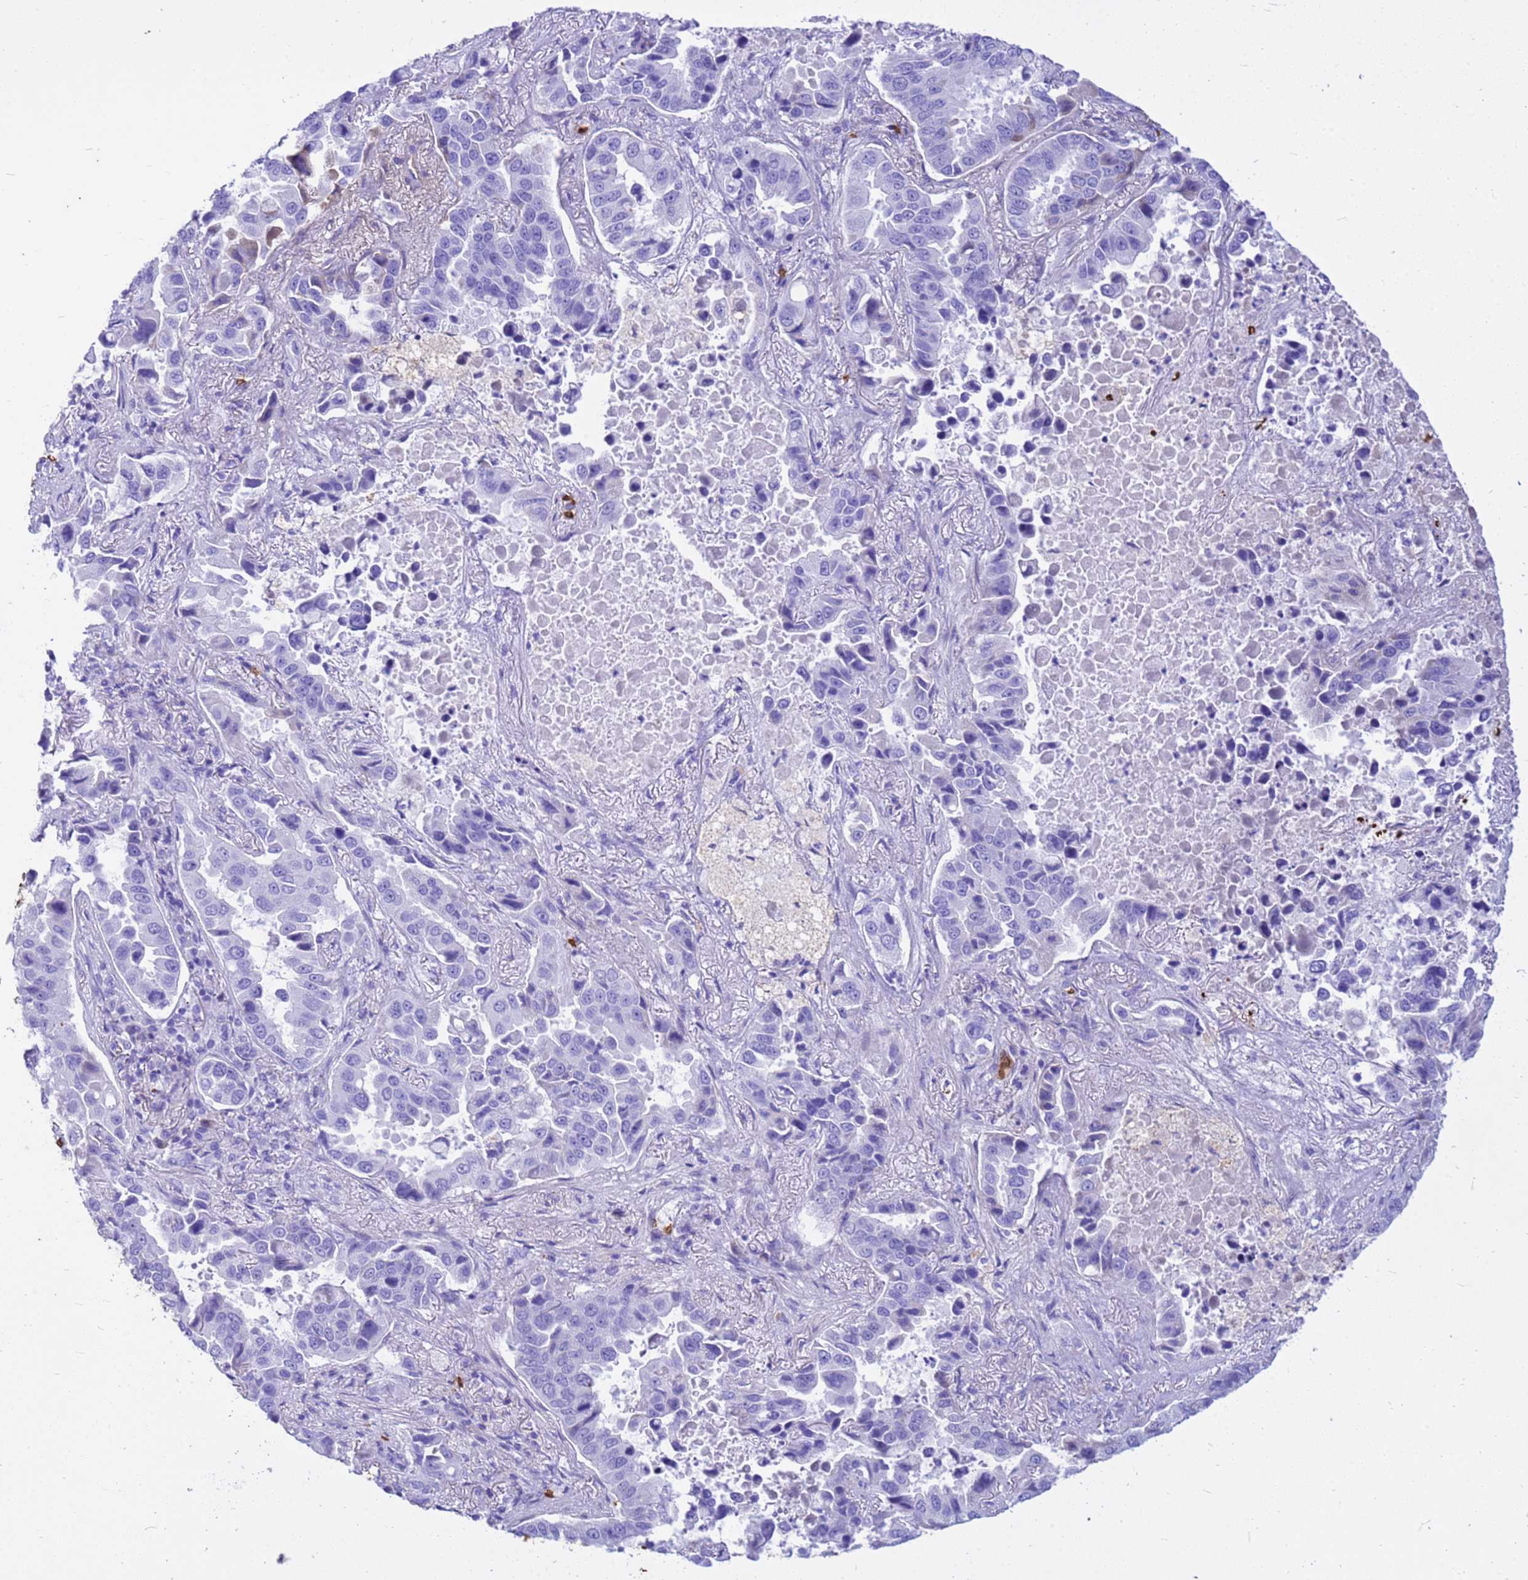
{"staining": {"intensity": "negative", "quantity": "none", "location": "none"}, "tissue": "lung cancer", "cell_type": "Tumor cells", "image_type": "cancer", "snomed": [{"axis": "morphology", "description": "Adenocarcinoma, NOS"}, {"axis": "topography", "description": "Lung"}], "caption": "Tumor cells are negative for protein expression in human lung cancer.", "gene": "HBA2", "patient": {"sex": "male", "age": 64}}